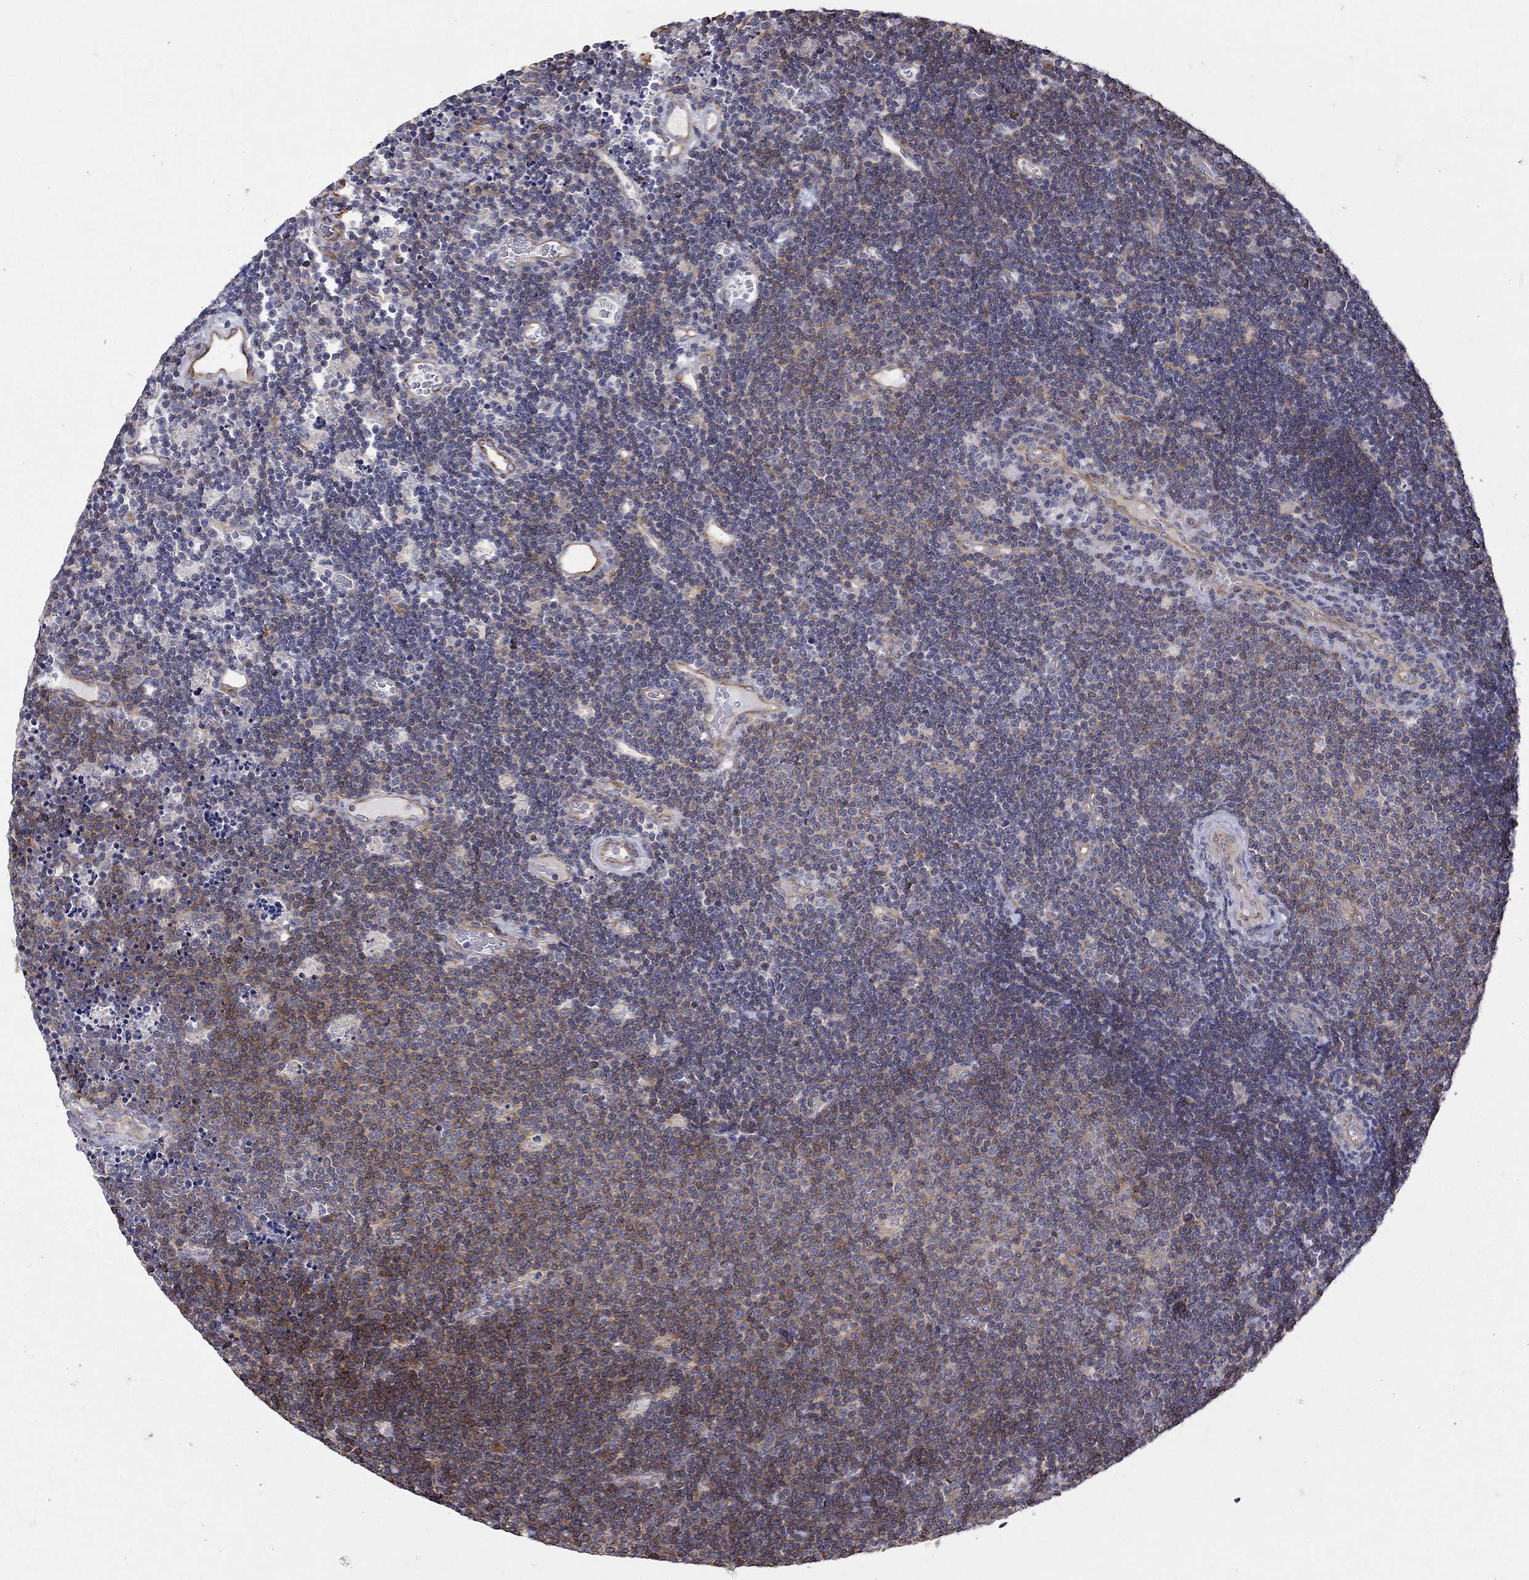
{"staining": {"intensity": "moderate", "quantity": "25%-75%", "location": "cytoplasmic/membranous"}, "tissue": "lymphoma", "cell_type": "Tumor cells", "image_type": "cancer", "snomed": [{"axis": "morphology", "description": "Malignant lymphoma, non-Hodgkin's type, Low grade"}, {"axis": "topography", "description": "Brain"}], "caption": "Human malignant lymphoma, non-Hodgkin's type (low-grade) stained with a brown dye shows moderate cytoplasmic/membranous positive staining in approximately 25%-75% of tumor cells.", "gene": "NPHP1", "patient": {"sex": "female", "age": 66}}